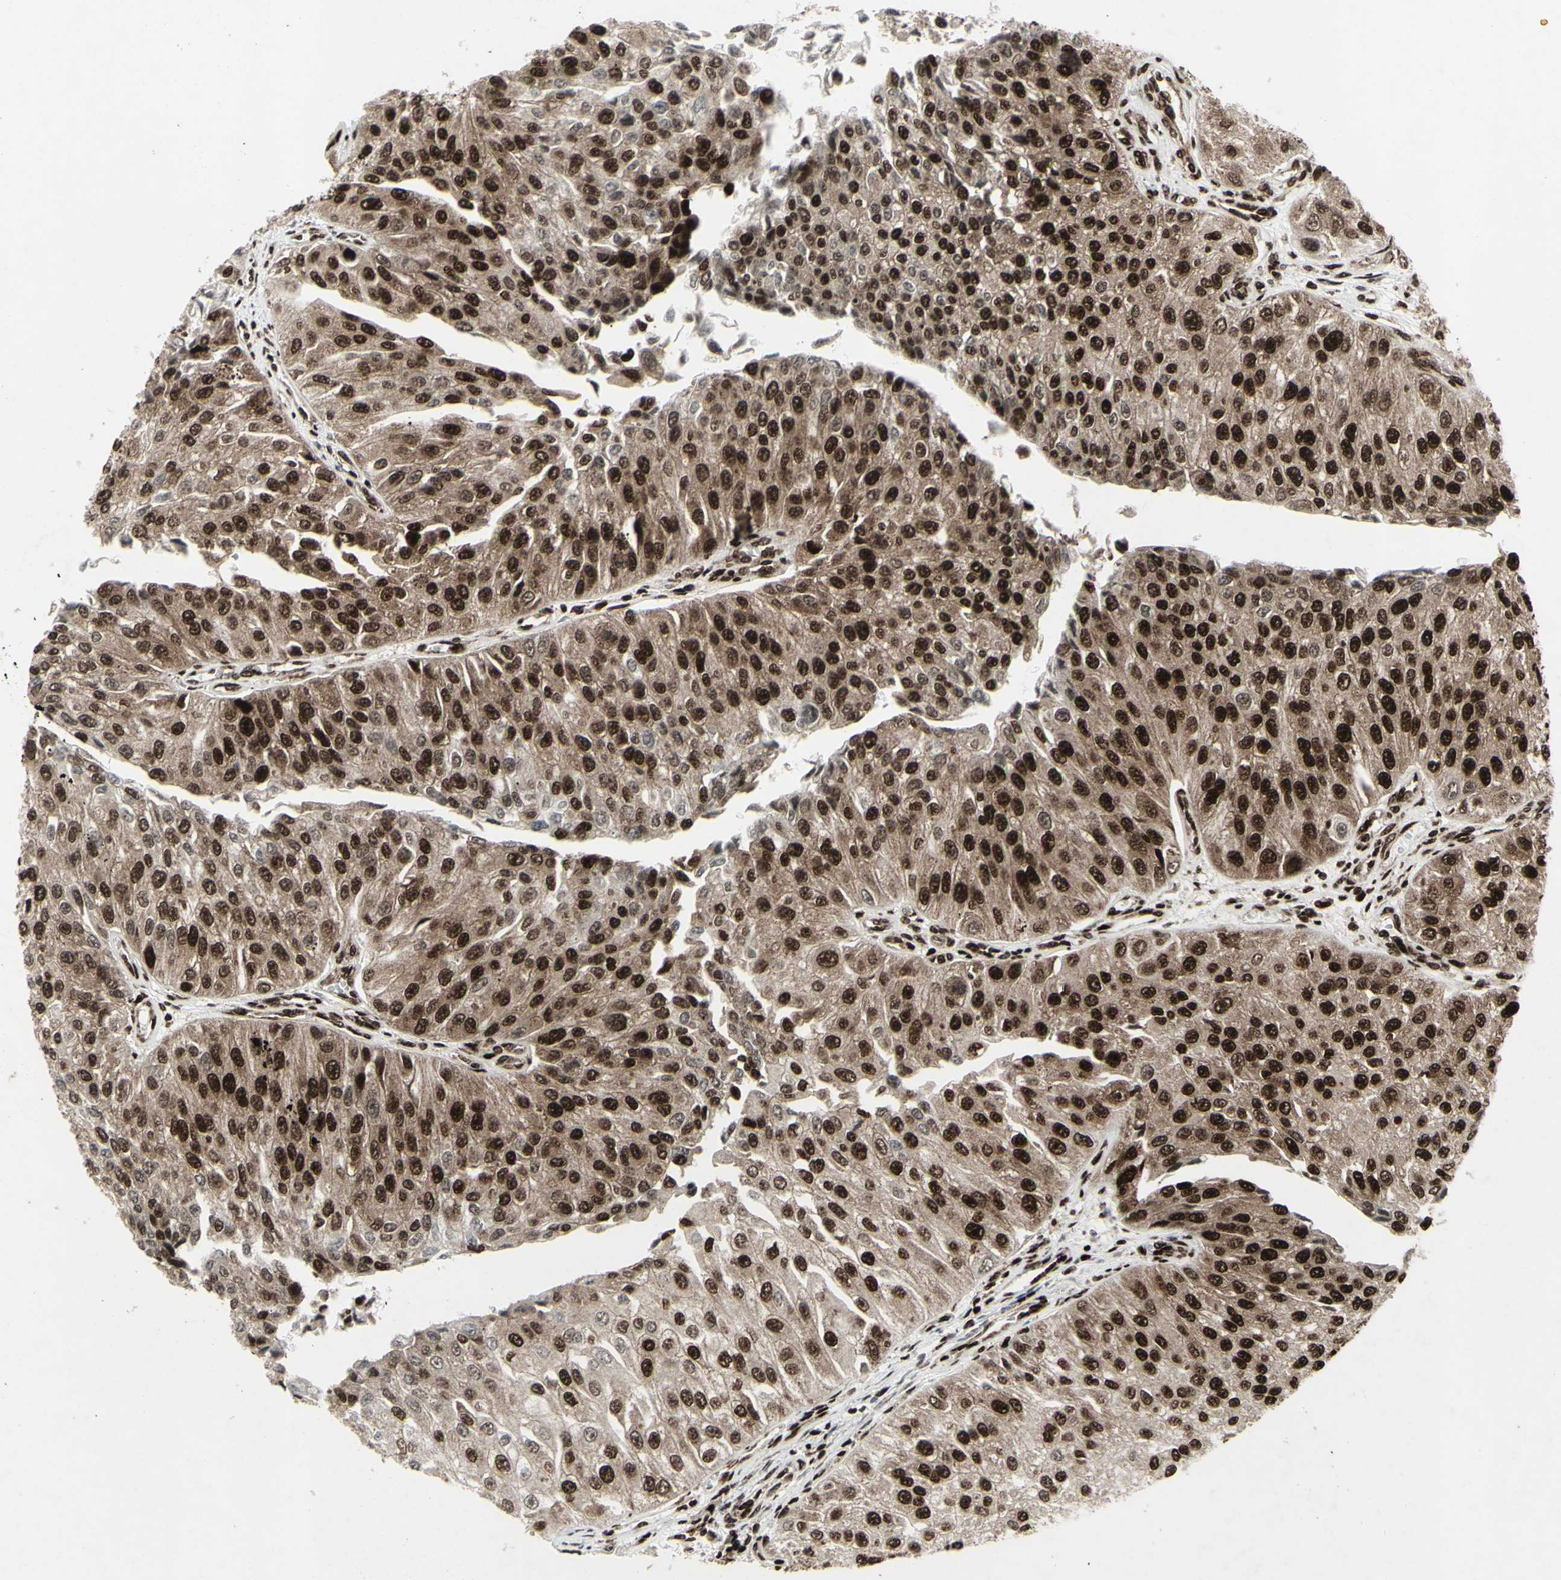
{"staining": {"intensity": "strong", "quantity": ">75%", "location": "cytoplasmic/membranous,nuclear"}, "tissue": "urothelial cancer", "cell_type": "Tumor cells", "image_type": "cancer", "snomed": [{"axis": "morphology", "description": "Urothelial carcinoma, High grade"}, {"axis": "topography", "description": "Kidney"}, {"axis": "topography", "description": "Urinary bladder"}], "caption": "Urothelial carcinoma (high-grade) stained with a protein marker displays strong staining in tumor cells.", "gene": "U2AF2", "patient": {"sex": "male", "age": 77}}